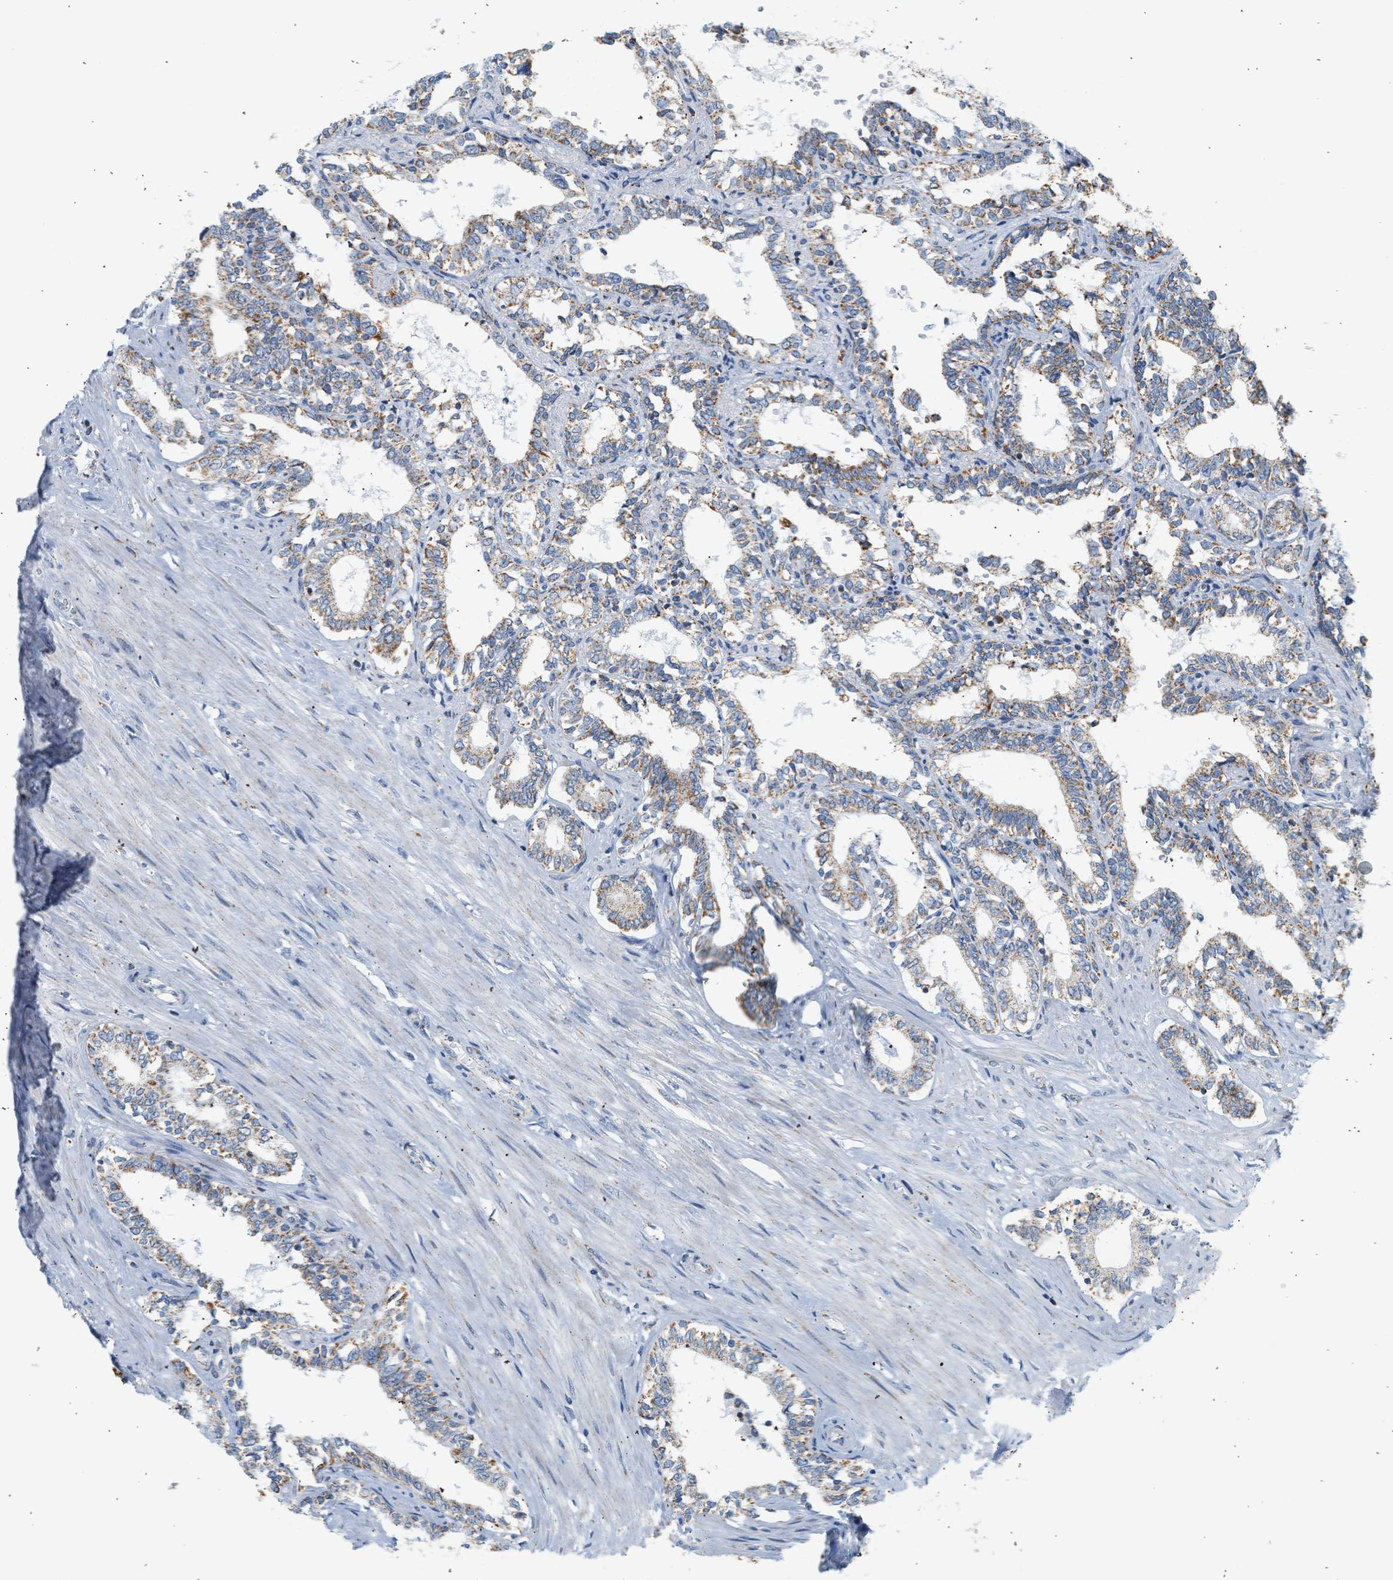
{"staining": {"intensity": "moderate", "quantity": ">75%", "location": "cytoplasmic/membranous"}, "tissue": "seminal vesicle", "cell_type": "Glandular cells", "image_type": "normal", "snomed": [{"axis": "morphology", "description": "Normal tissue, NOS"}, {"axis": "morphology", "description": "Adenocarcinoma, High grade"}, {"axis": "topography", "description": "Prostate"}, {"axis": "topography", "description": "Seminal veicle"}], "caption": "Immunohistochemical staining of unremarkable seminal vesicle demonstrates >75% levels of moderate cytoplasmic/membranous protein staining in about >75% of glandular cells.", "gene": "GRPEL2", "patient": {"sex": "male", "age": 55}}